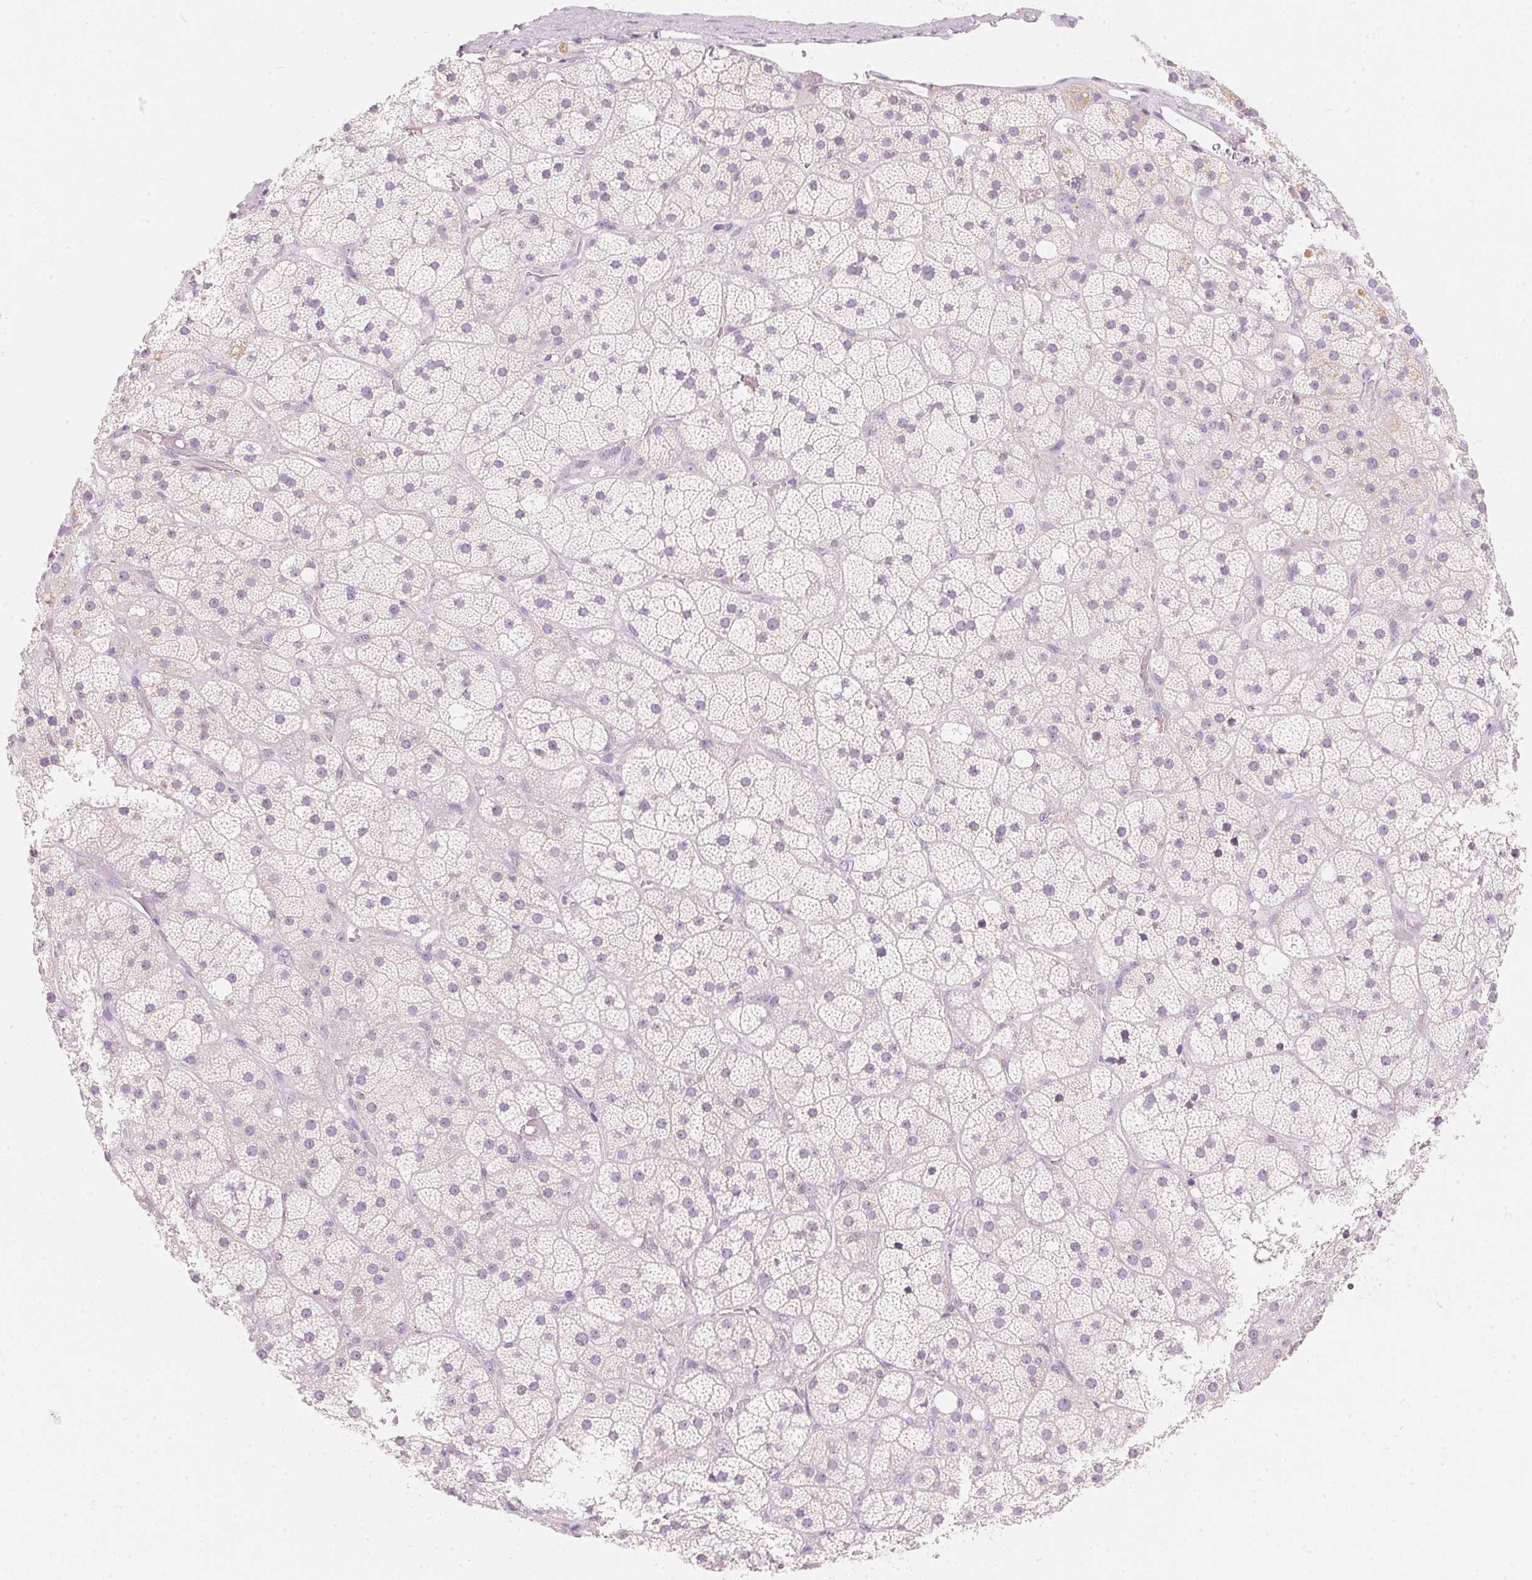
{"staining": {"intensity": "negative", "quantity": "none", "location": "none"}, "tissue": "adrenal gland", "cell_type": "Glandular cells", "image_type": "normal", "snomed": [{"axis": "morphology", "description": "Normal tissue, NOS"}, {"axis": "topography", "description": "Adrenal gland"}], "caption": "Immunohistochemistry histopathology image of unremarkable adrenal gland stained for a protein (brown), which exhibits no positivity in glandular cells.", "gene": "HOXB13", "patient": {"sex": "male", "age": 57}}